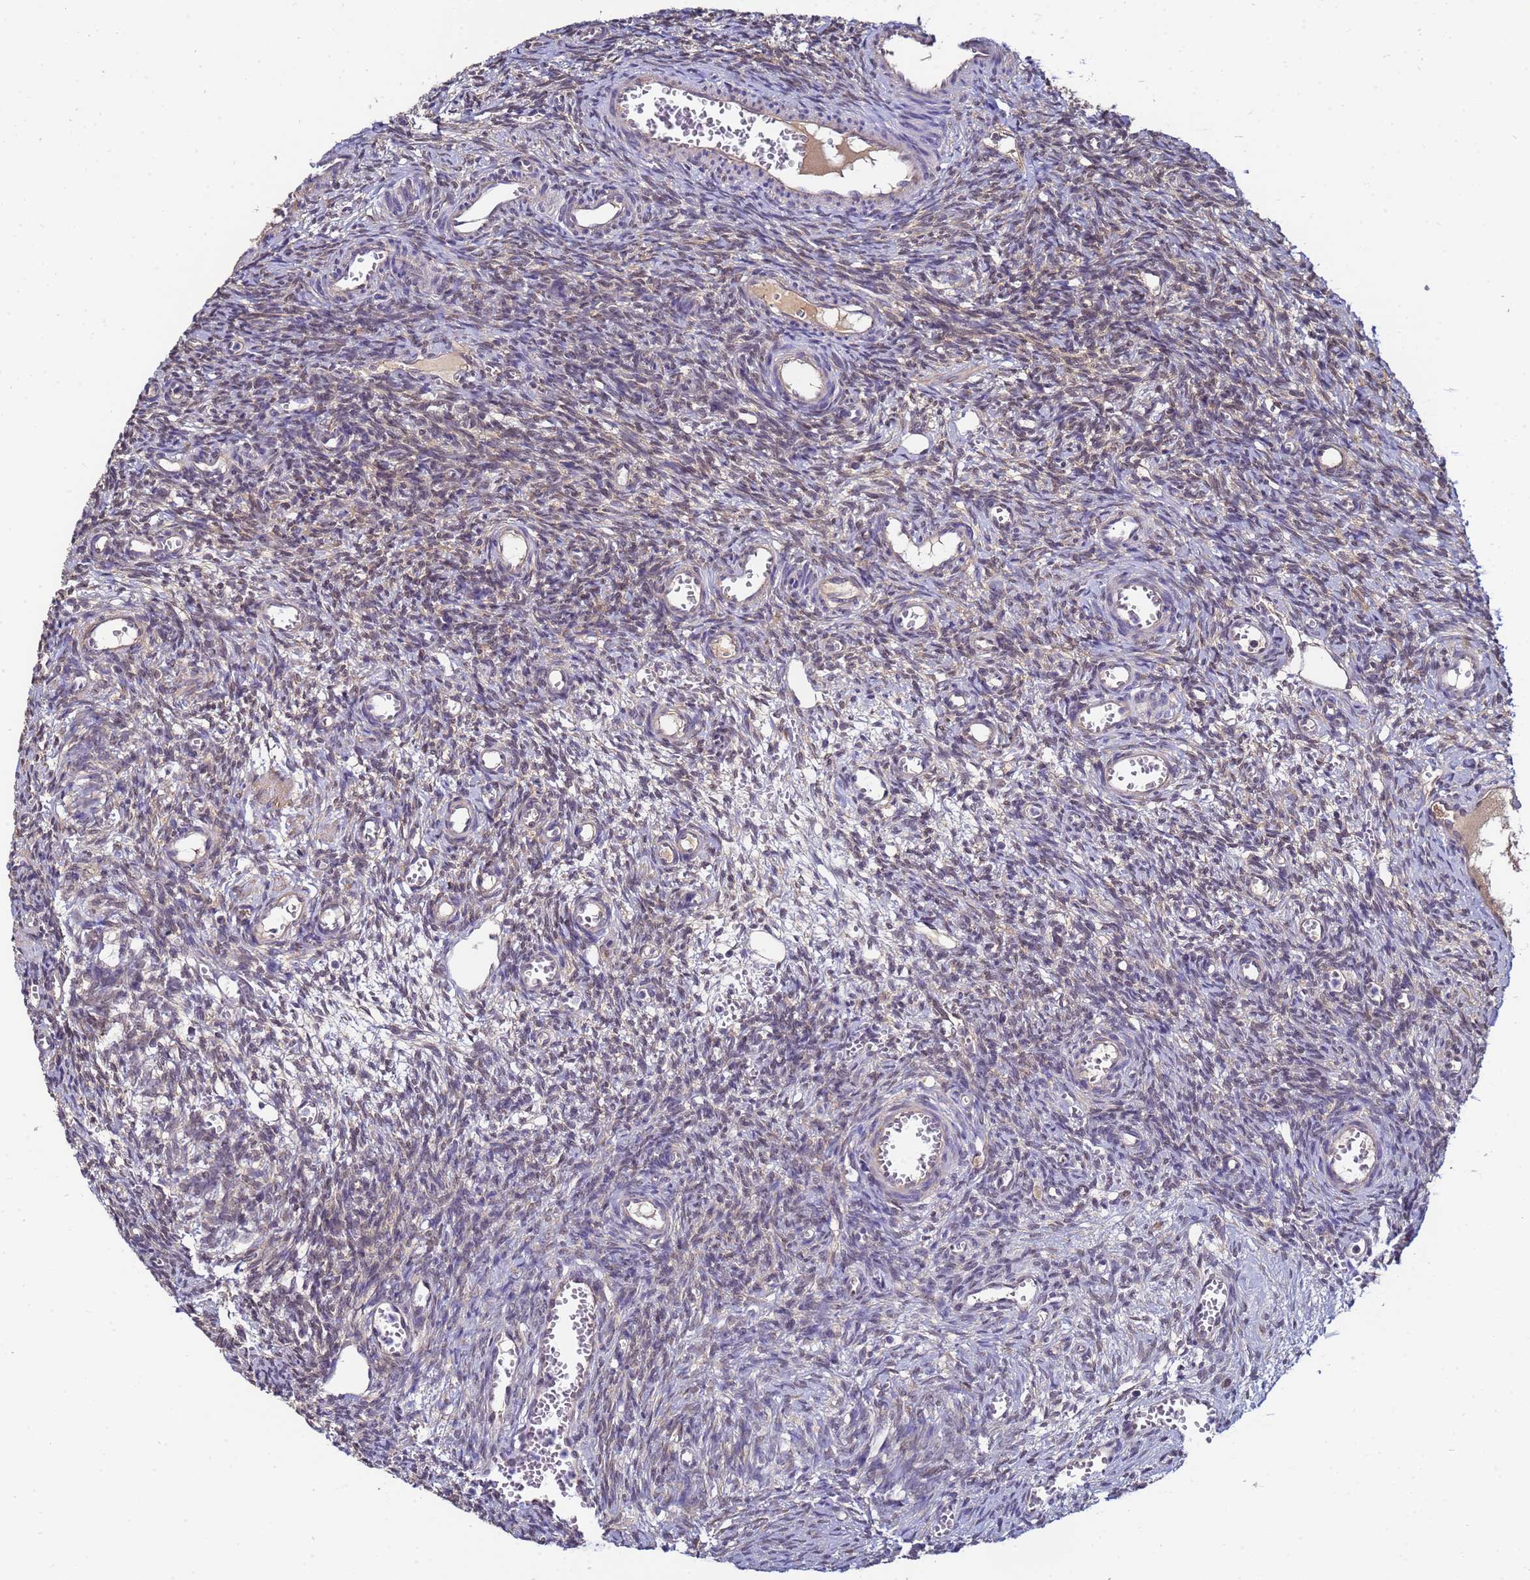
{"staining": {"intensity": "weak", "quantity": "25%-75%", "location": "cytoplasmic/membranous"}, "tissue": "ovary", "cell_type": "Ovarian stroma cells", "image_type": "normal", "snomed": [{"axis": "morphology", "description": "Normal tissue, NOS"}, {"axis": "topography", "description": "Ovary"}], "caption": "Protein staining of unremarkable ovary displays weak cytoplasmic/membranous positivity in approximately 25%-75% of ovarian stroma cells. The protein is stained brown, and the nuclei are stained in blue (DAB IHC with brightfield microscopy, high magnification).", "gene": "NAXE", "patient": {"sex": "female", "age": 39}}